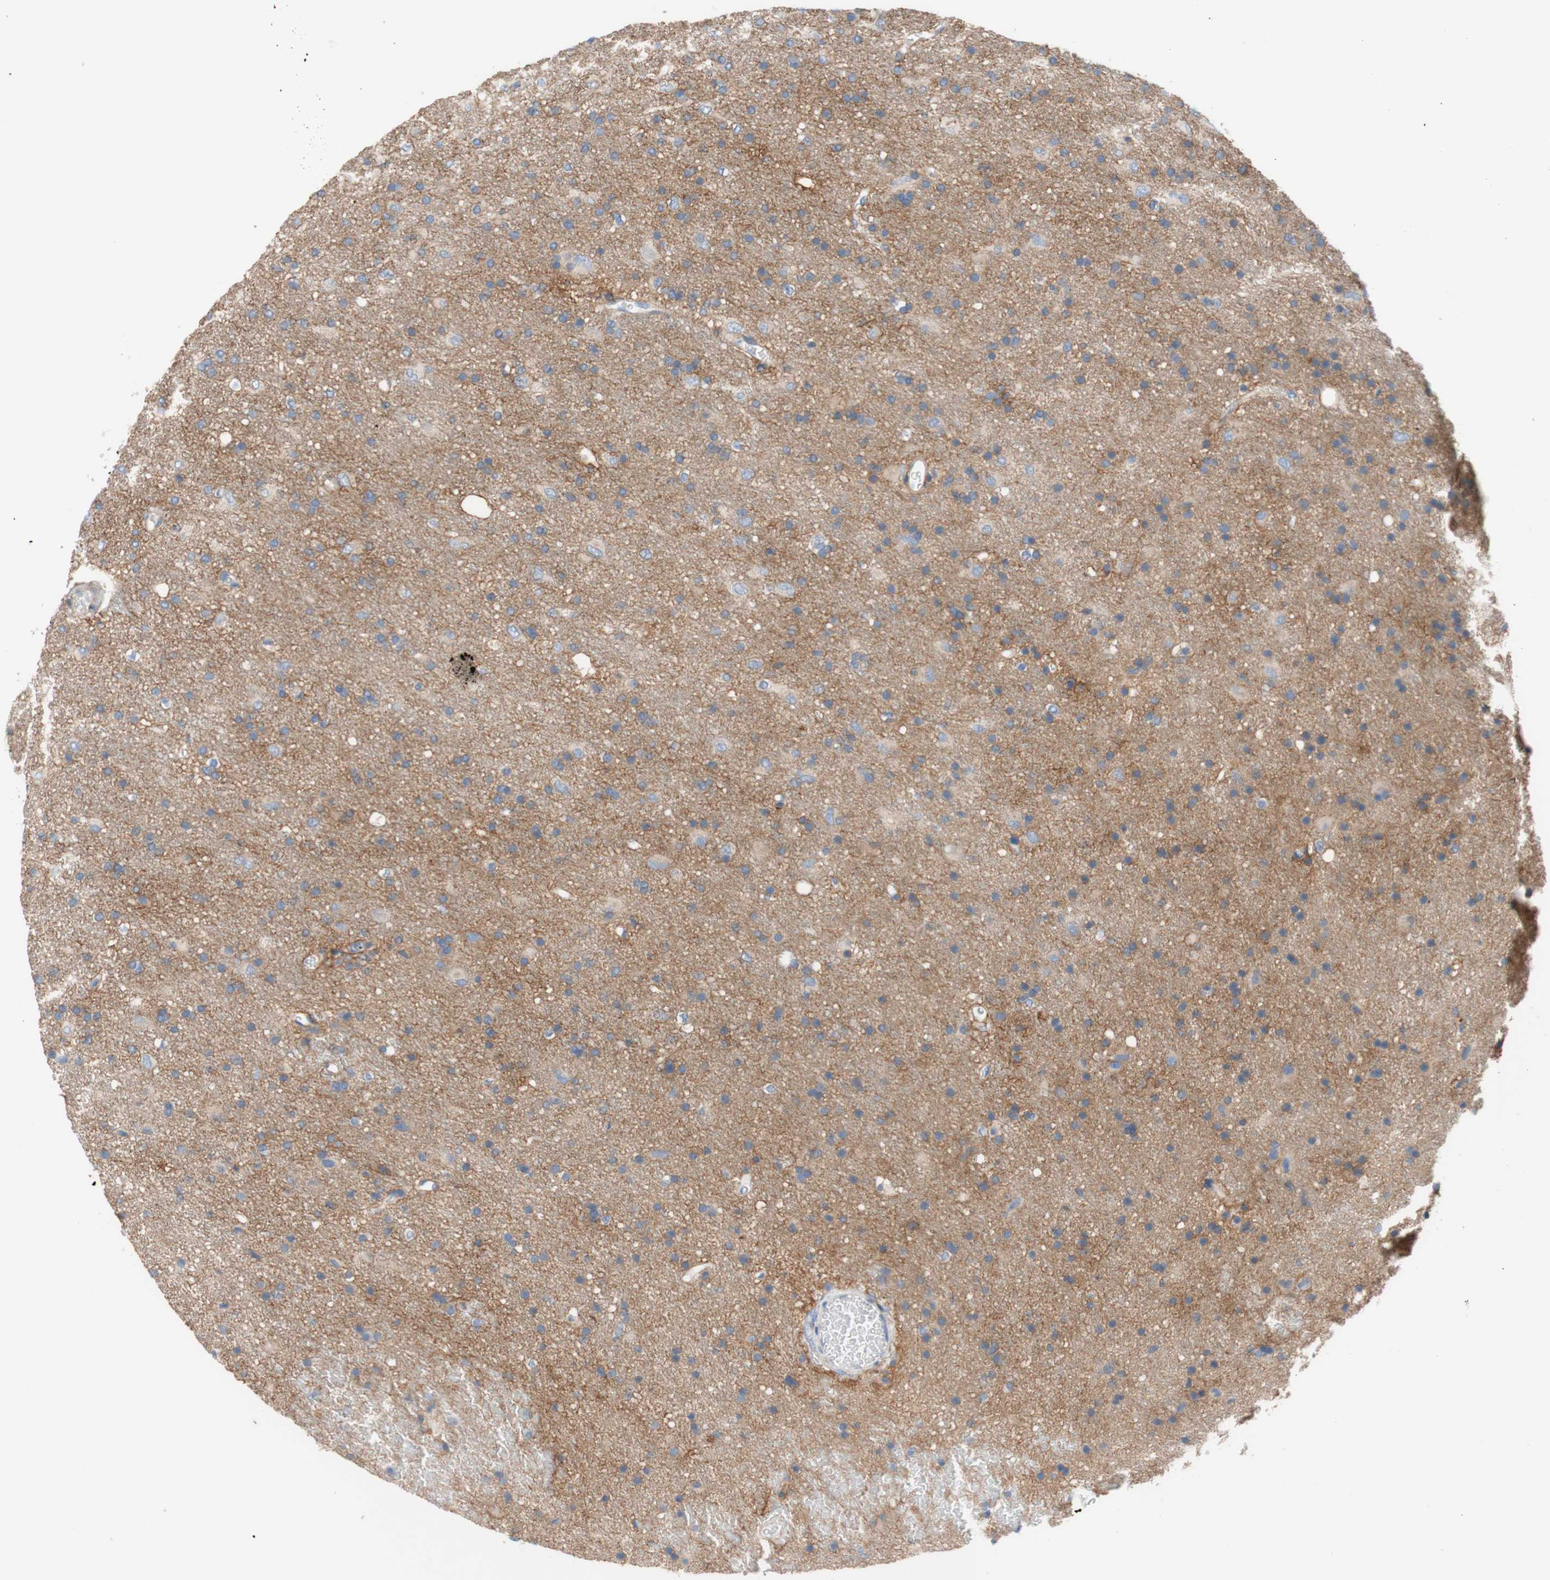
{"staining": {"intensity": "negative", "quantity": "none", "location": "none"}, "tissue": "glioma", "cell_type": "Tumor cells", "image_type": "cancer", "snomed": [{"axis": "morphology", "description": "Glioma, malignant, Low grade"}, {"axis": "topography", "description": "Brain"}], "caption": "Histopathology image shows no protein staining in tumor cells of malignant glioma (low-grade) tissue.", "gene": "F3", "patient": {"sex": "male", "age": 77}}